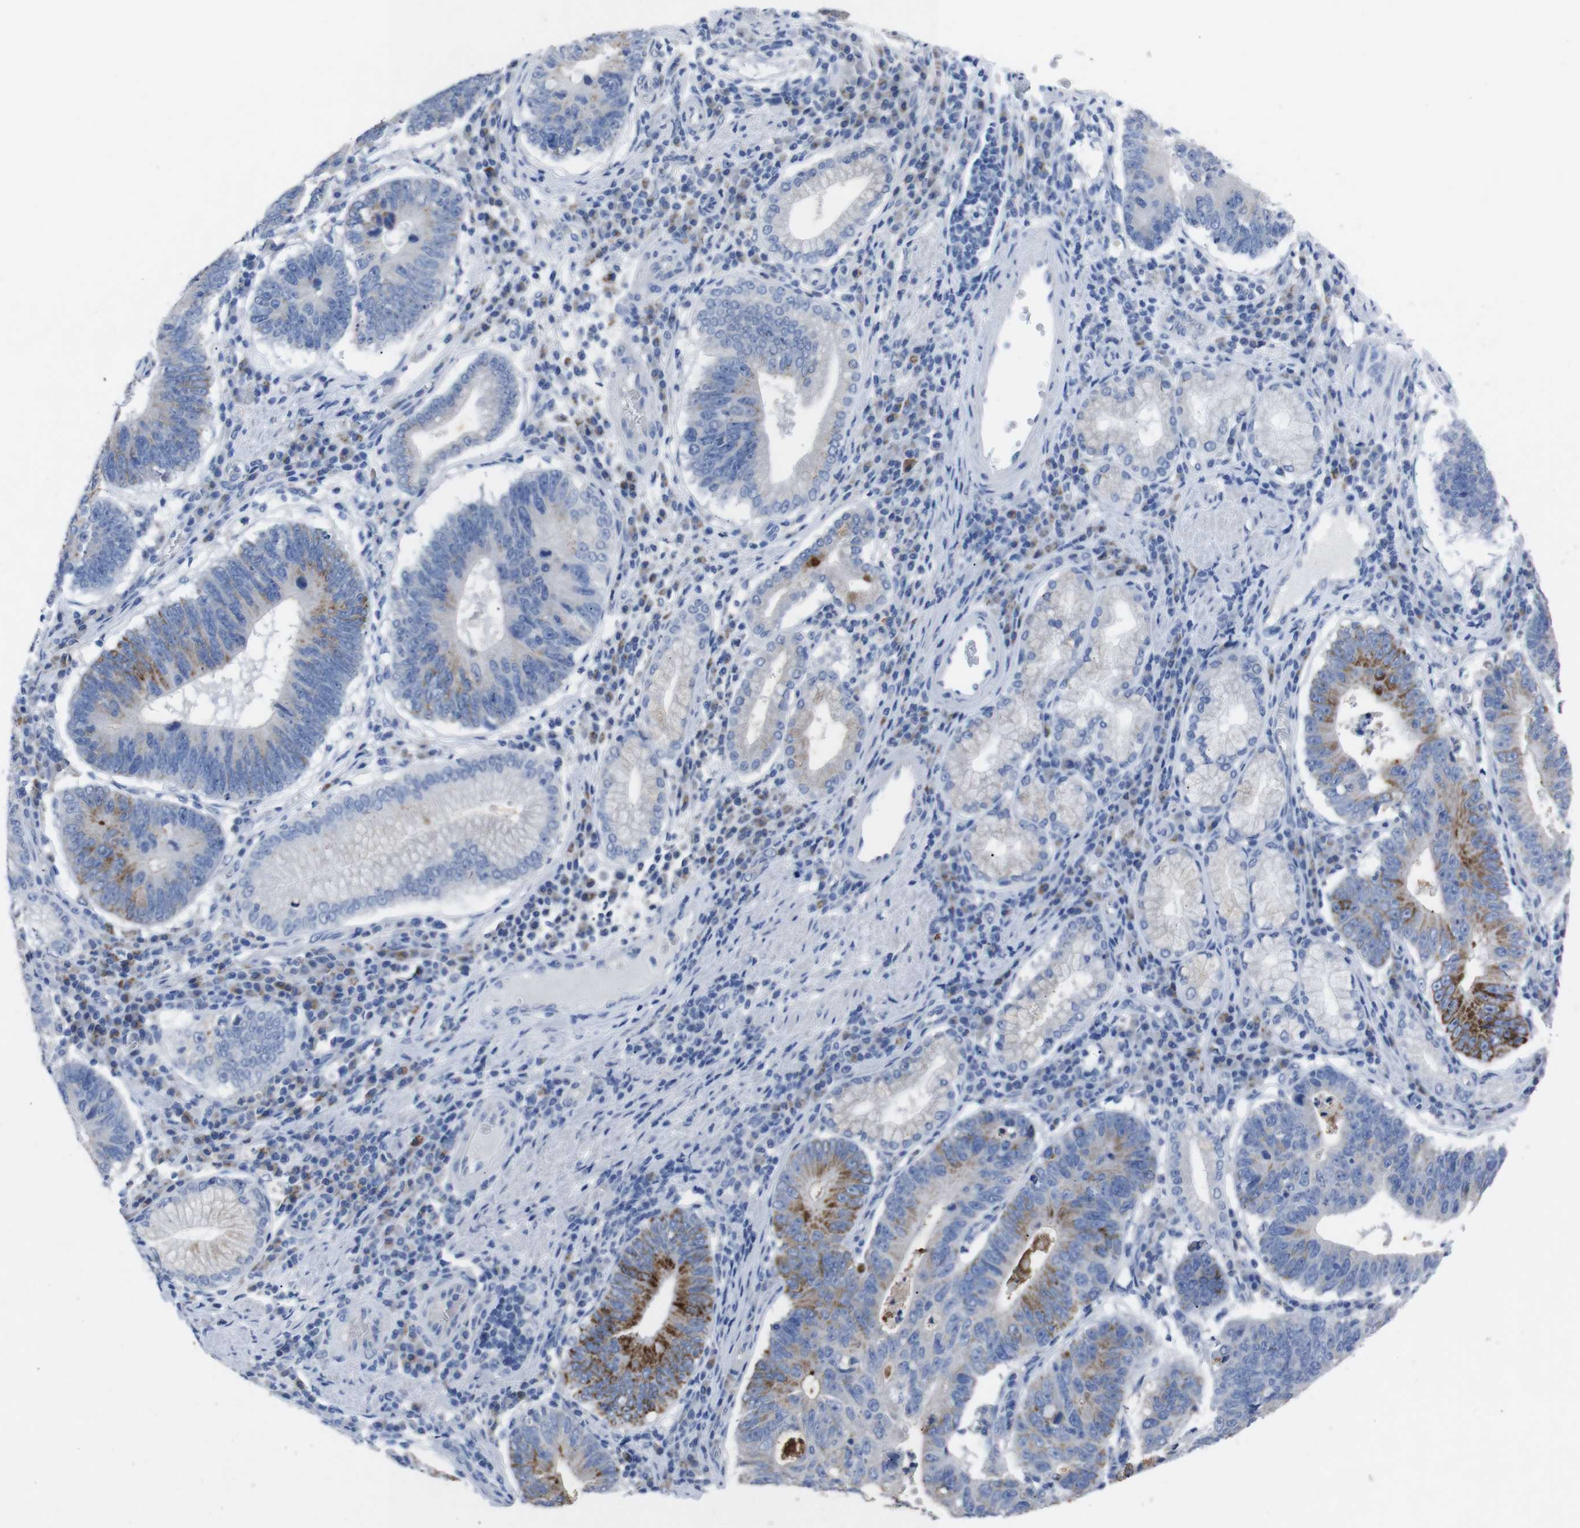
{"staining": {"intensity": "strong", "quantity": "<25%", "location": "cytoplasmic/membranous"}, "tissue": "stomach cancer", "cell_type": "Tumor cells", "image_type": "cancer", "snomed": [{"axis": "morphology", "description": "Adenocarcinoma, NOS"}, {"axis": "topography", "description": "Stomach"}], "caption": "The immunohistochemical stain highlights strong cytoplasmic/membranous positivity in tumor cells of adenocarcinoma (stomach) tissue.", "gene": "GJB2", "patient": {"sex": "male", "age": 59}}